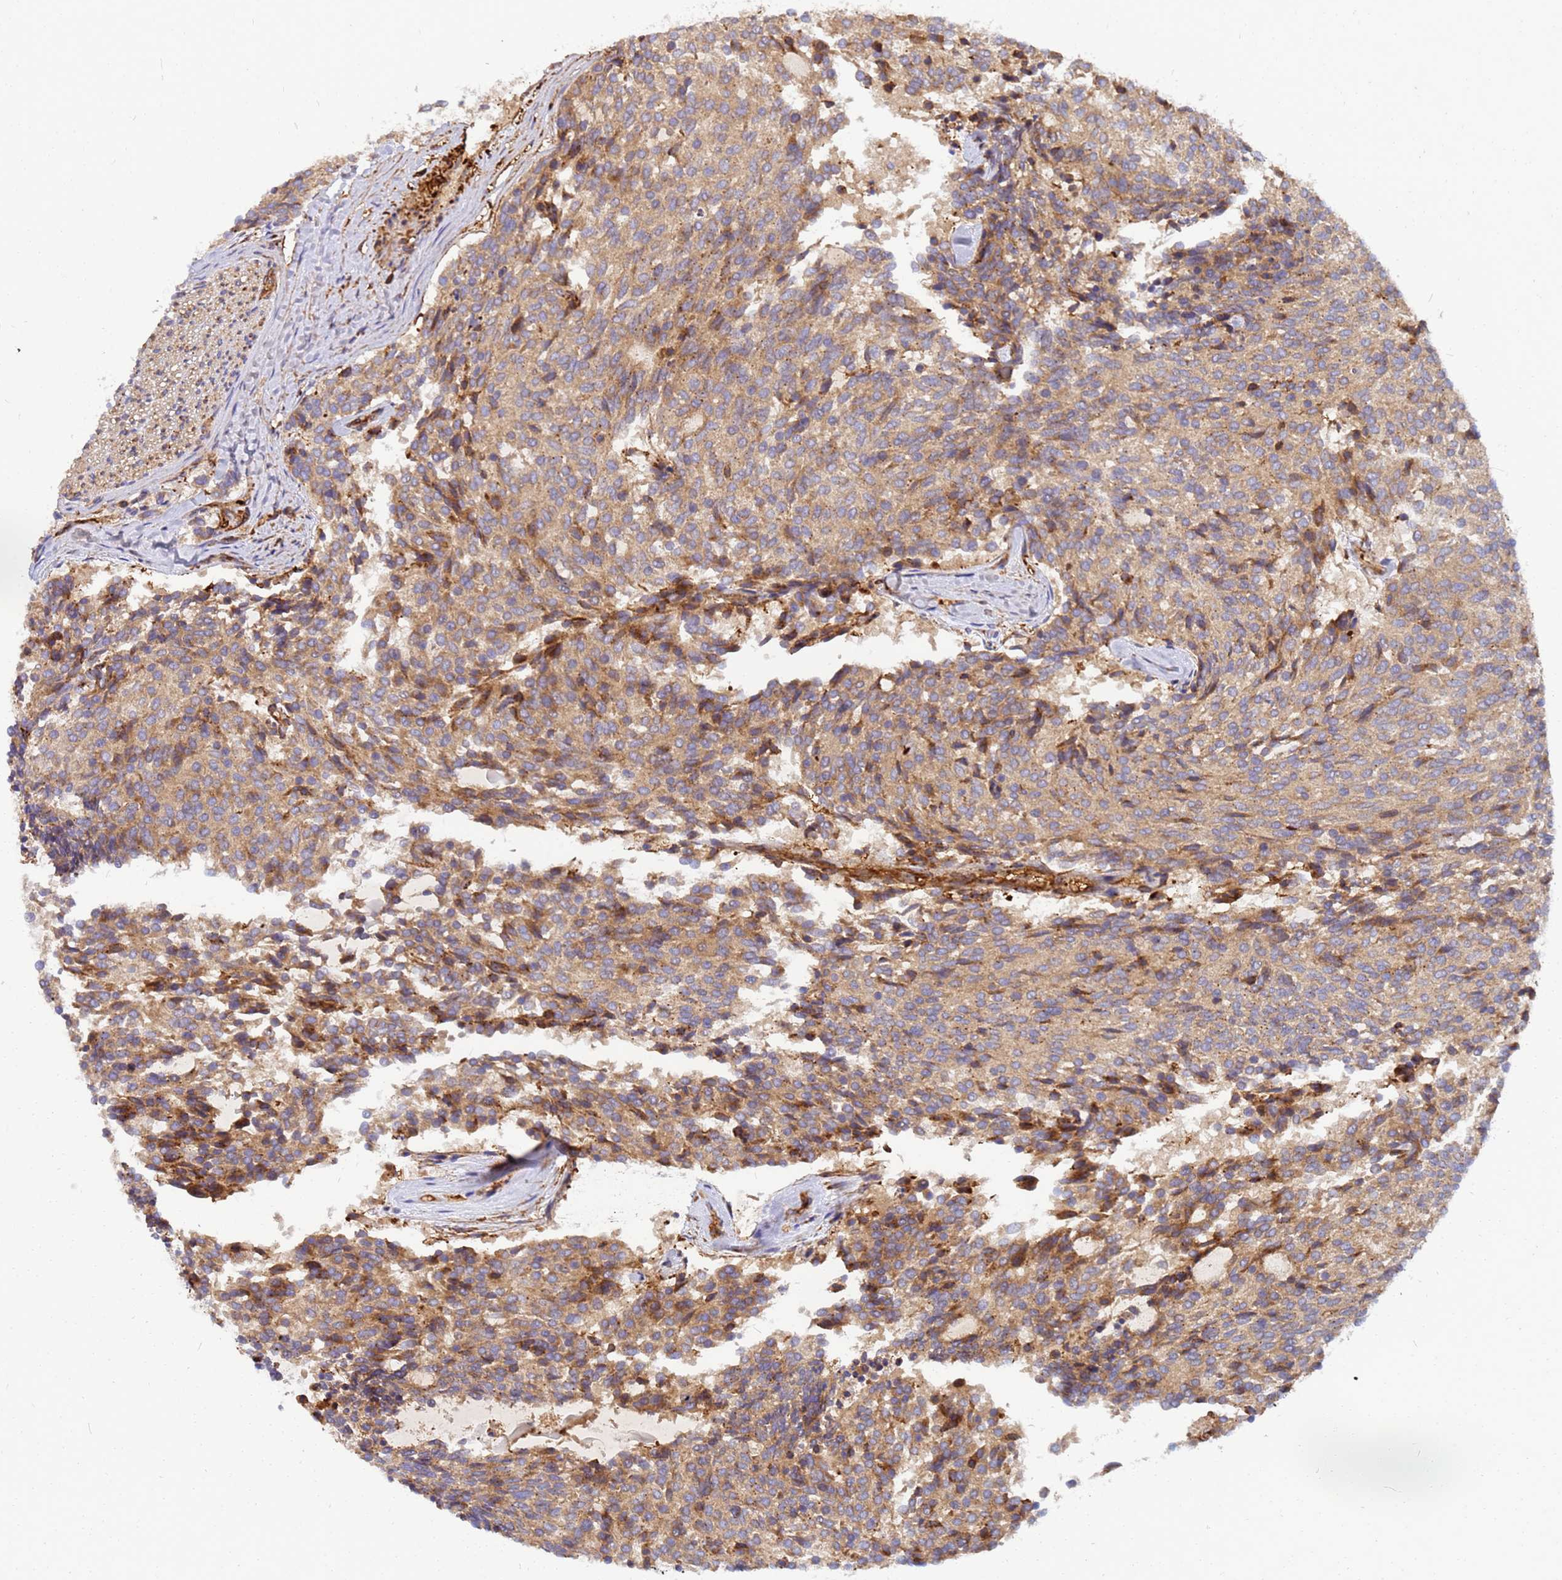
{"staining": {"intensity": "weak", "quantity": ">75%", "location": "cytoplasmic/membranous"}, "tissue": "carcinoid", "cell_type": "Tumor cells", "image_type": "cancer", "snomed": [{"axis": "morphology", "description": "Carcinoid, malignant, NOS"}, {"axis": "topography", "description": "Pancreas"}], "caption": "Carcinoid stained with IHC demonstrates weak cytoplasmic/membranous staining in about >75% of tumor cells.", "gene": "C2CD5", "patient": {"sex": "female", "age": 54}}